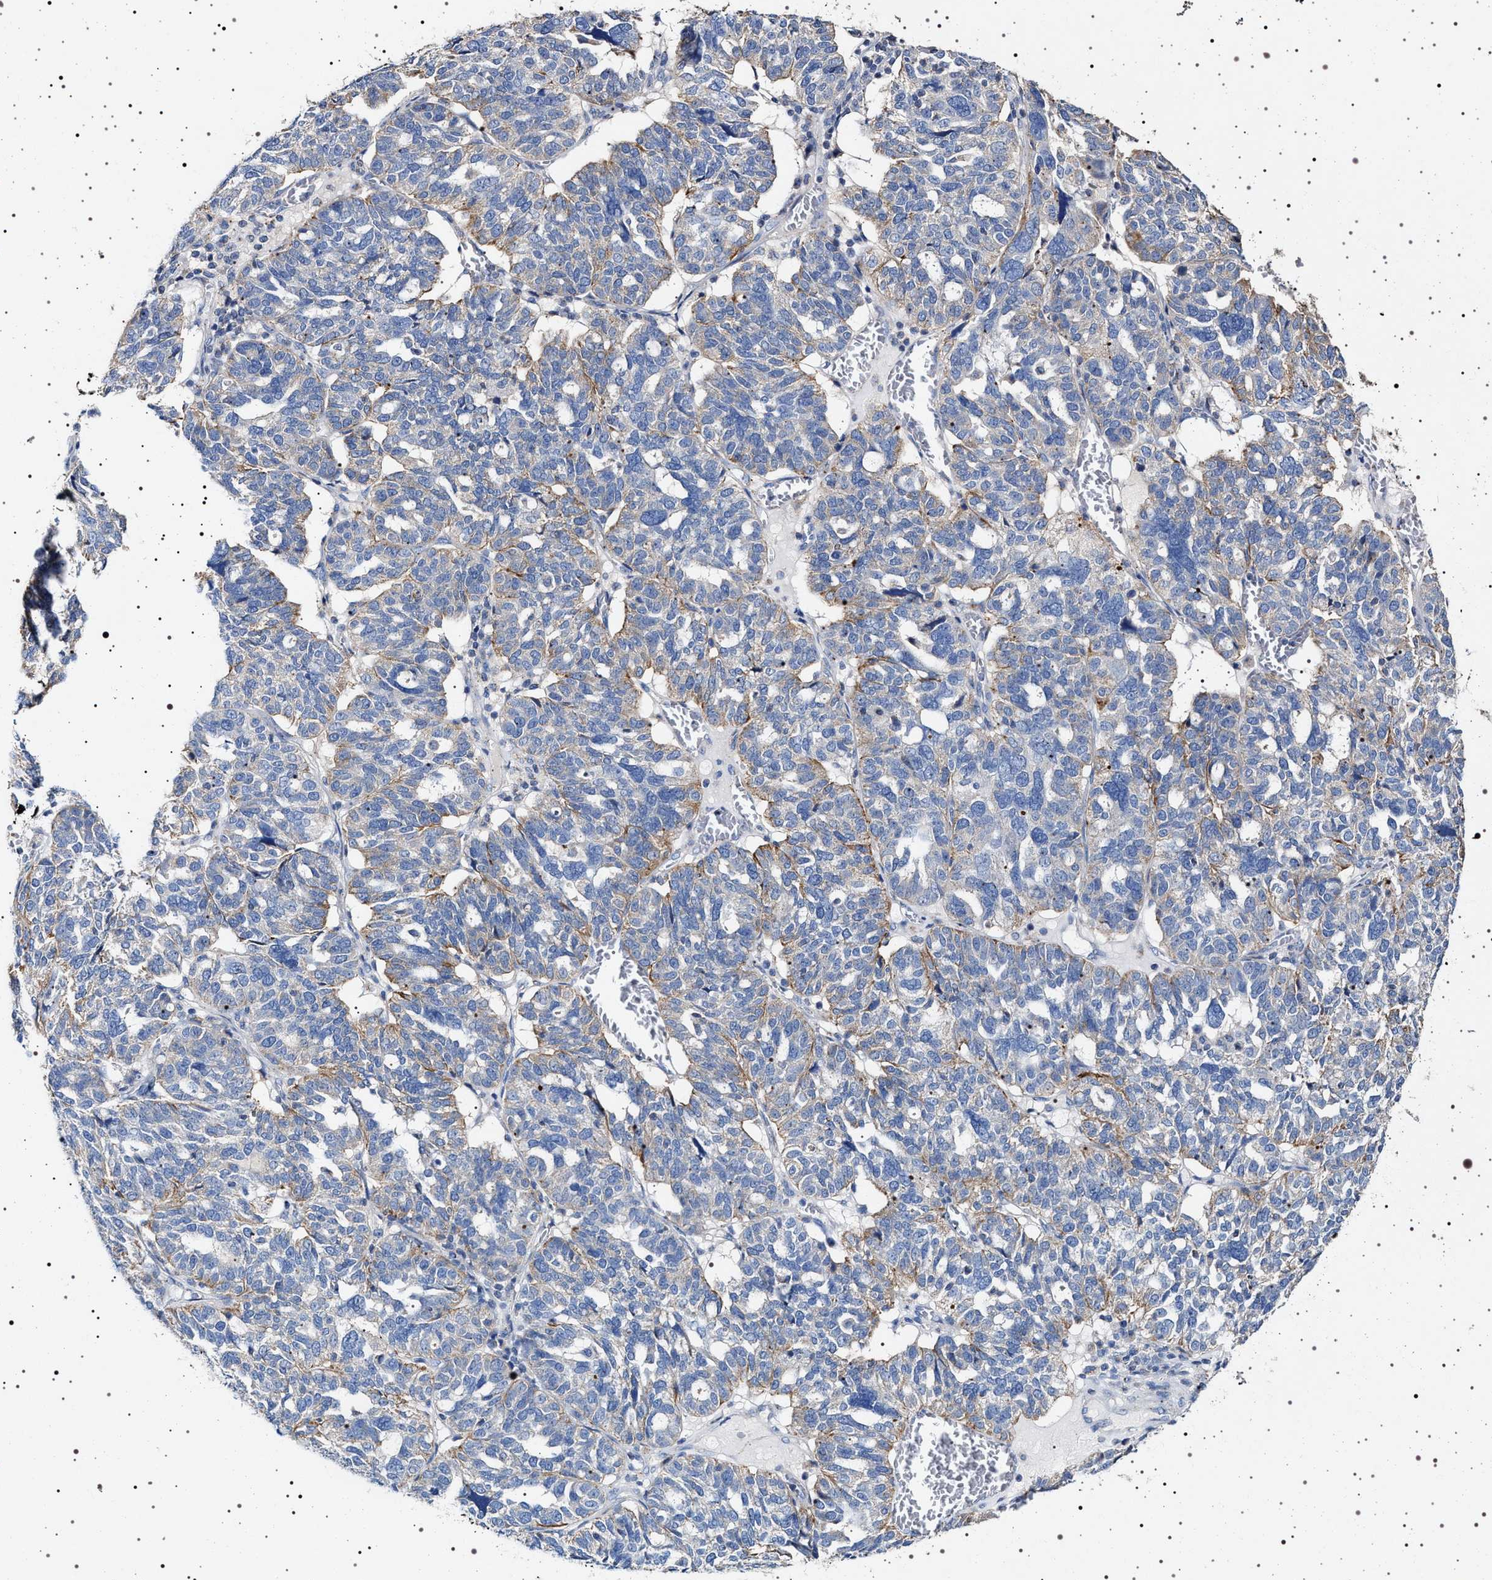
{"staining": {"intensity": "moderate", "quantity": "<25%", "location": "cytoplasmic/membranous"}, "tissue": "ovarian cancer", "cell_type": "Tumor cells", "image_type": "cancer", "snomed": [{"axis": "morphology", "description": "Cystadenocarcinoma, serous, NOS"}, {"axis": "topography", "description": "Ovary"}], "caption": "Ovarian serous cystadenocarcinoma stained with DAB (3,3'-diaminobenzidine) IHC shows low levels of moderate cytoplasmic/membranous staining in about <25% of tumor cells.", "gene": "NAALADL2", "patient": {"sex": "female", "age": 59}}